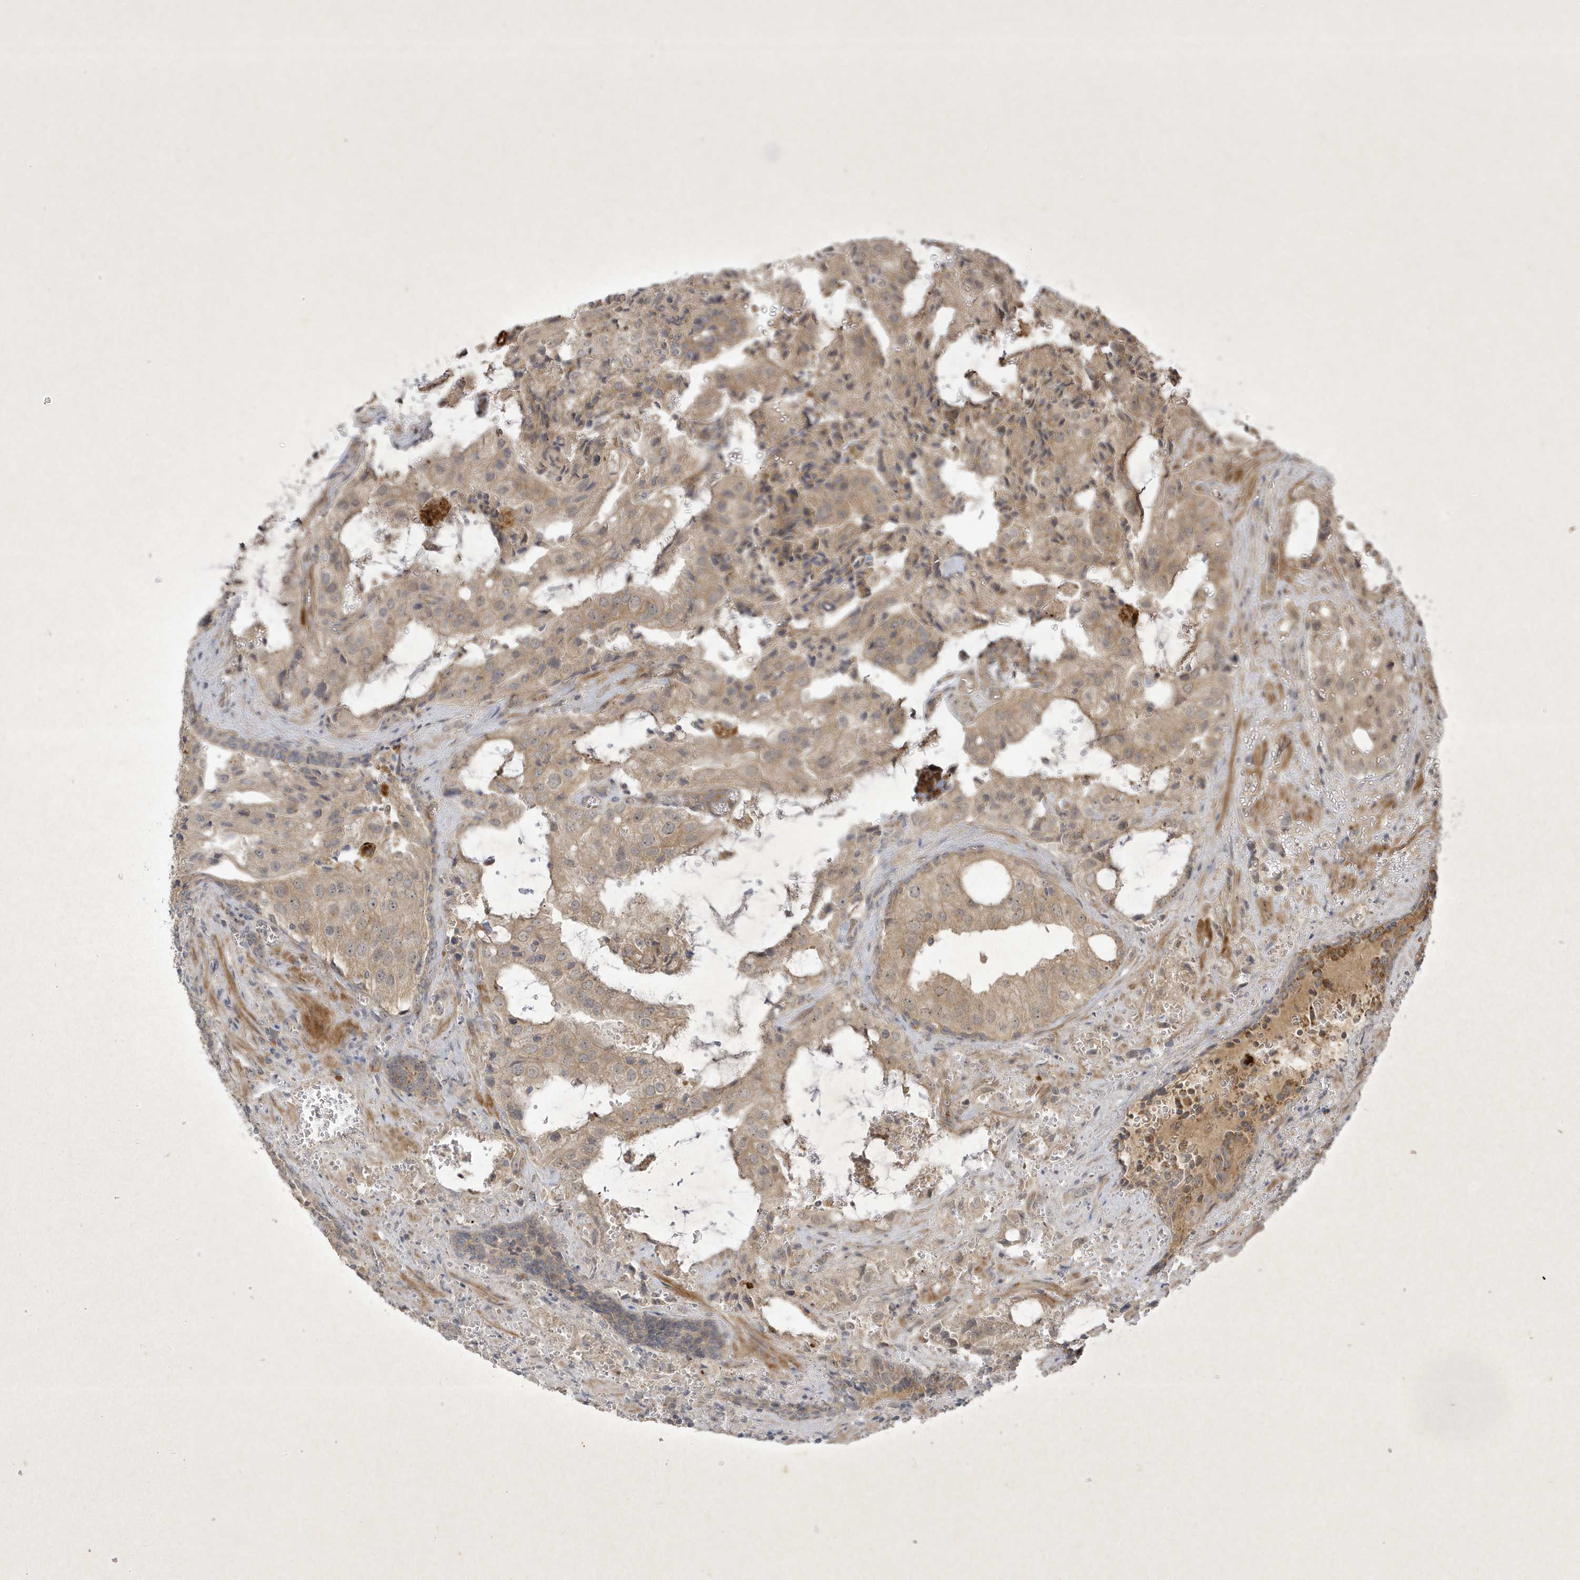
{"staining": {"intensity": "weak", "quantity": ">75%", "location": "cytoplasmic/membranous"}, "tissue": "prostate cancer", "cell_type": "Tumor cells", "image_type": "cancer", "snomed": [{"axis": "morphology", "description": "Adenocarcinoma, High grade"}, {"axis": "topography", "description": "Prostate"}], "caption": "Immunohistochemistry (DAB) staining of prostate cancer reveals weak cytoplasmic/membranous protein expression in about >75% of tumor cells. The protein is stained brown, and the nuclei are stained in blue (DAB (3,3'-diaminobenzidine) IHC with brightfield microscopy, high magnification).", "gene": "FAM83C", "patient": {"sex": "male", "age": 68}}